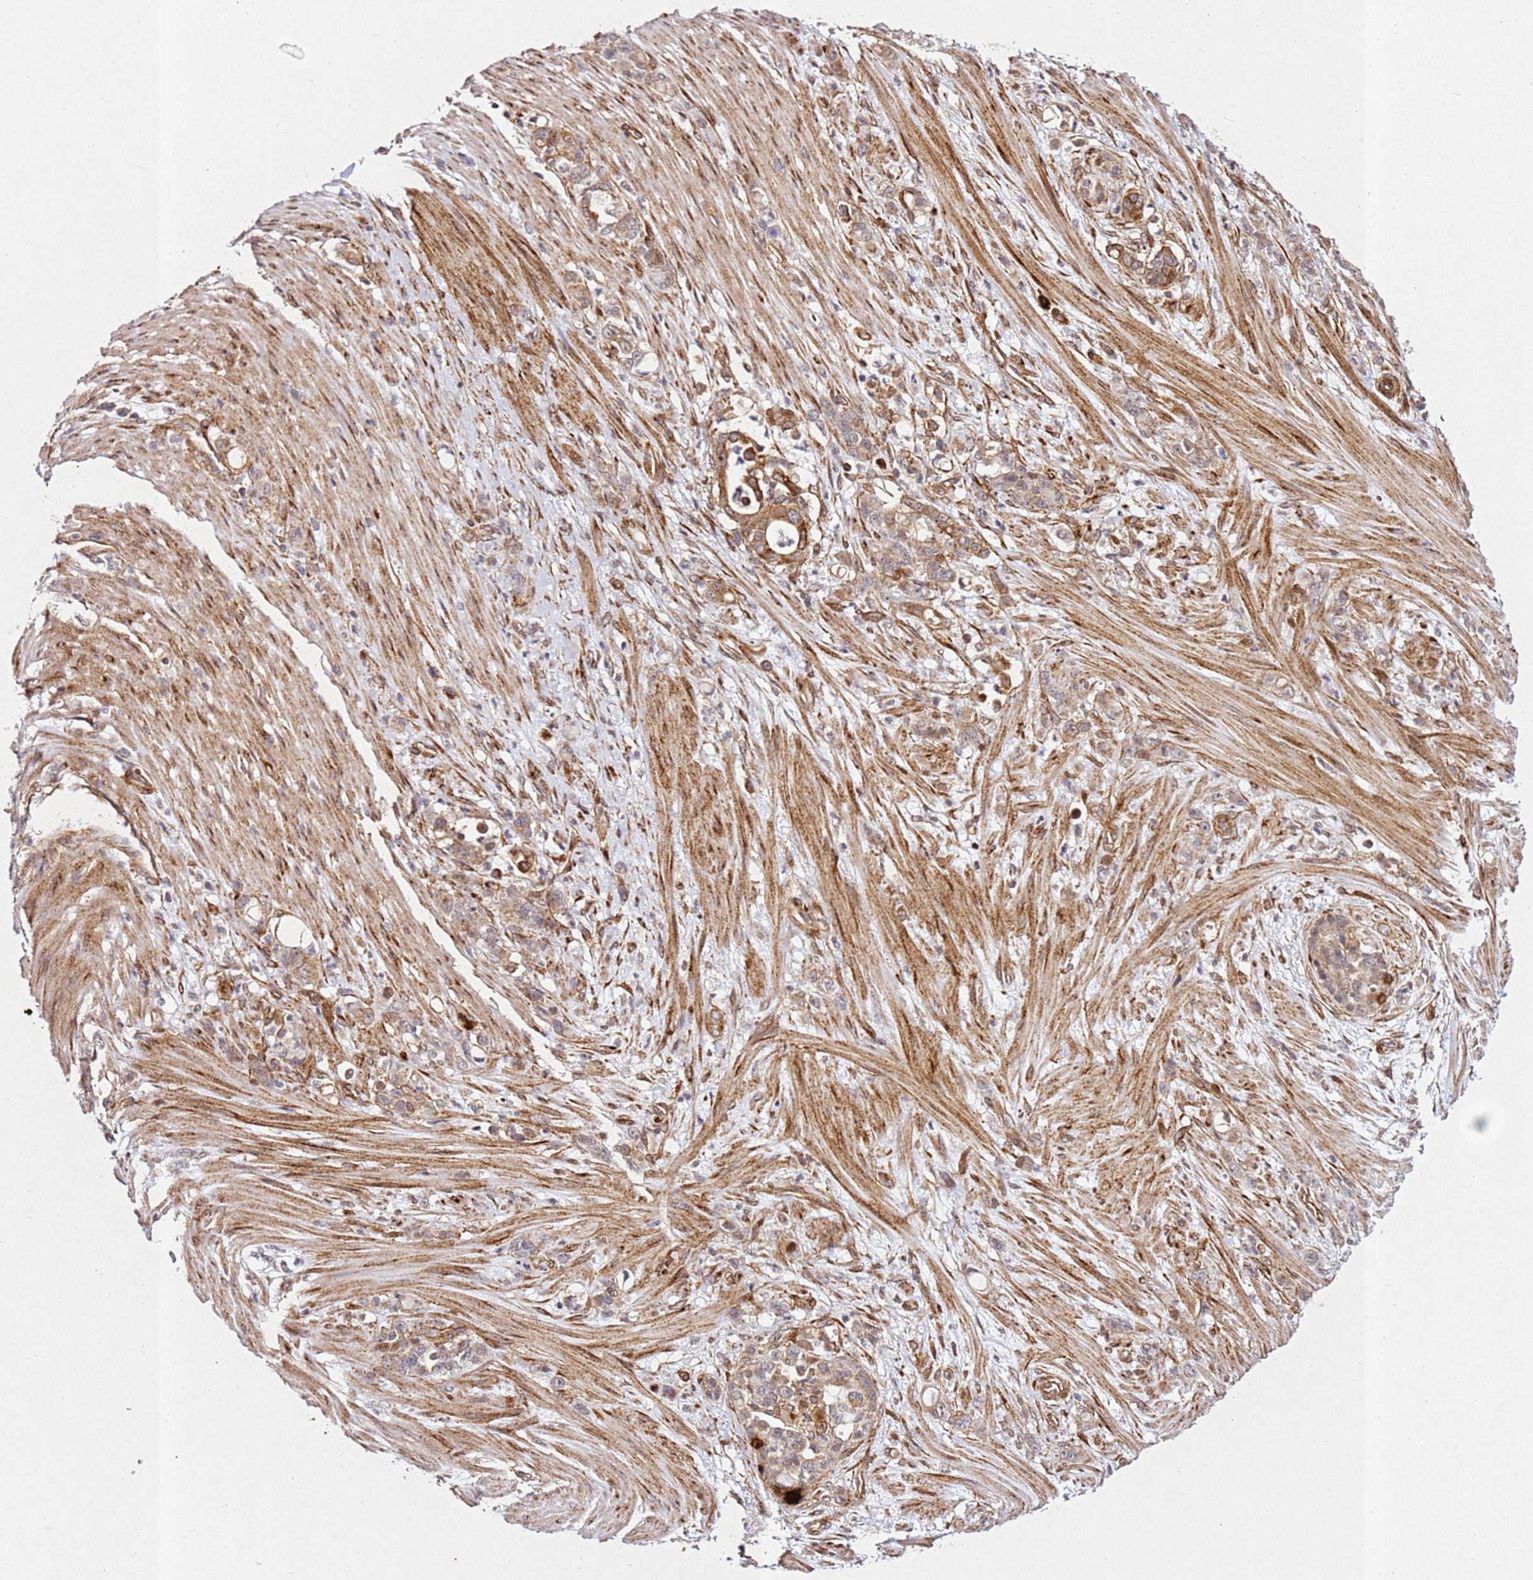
{"staining": {"intensity": "moderate", "quantity": ">75%", "location": "cytoplasmic/membranous"}, "tissue": "stomach cancer", "cell_type": "Tumor cells", "image_type": "cancer", "snomed": [{"axis": "morphology", "description": "Normal tissue, NOS"}, {"axis": "morphology", "description": "Adenocarcinoma, NOS"}, {"axis": "topography", "description": "Stomach"}], "caption": "Adenocarcinoma (stomach) stained for a protein (brown) displays moderate cytoplasmic/membranous positive positivity in about >75% of tumor cells.", "gene": "ZNF296", "patient": {"sex": "female", "age": 79}}